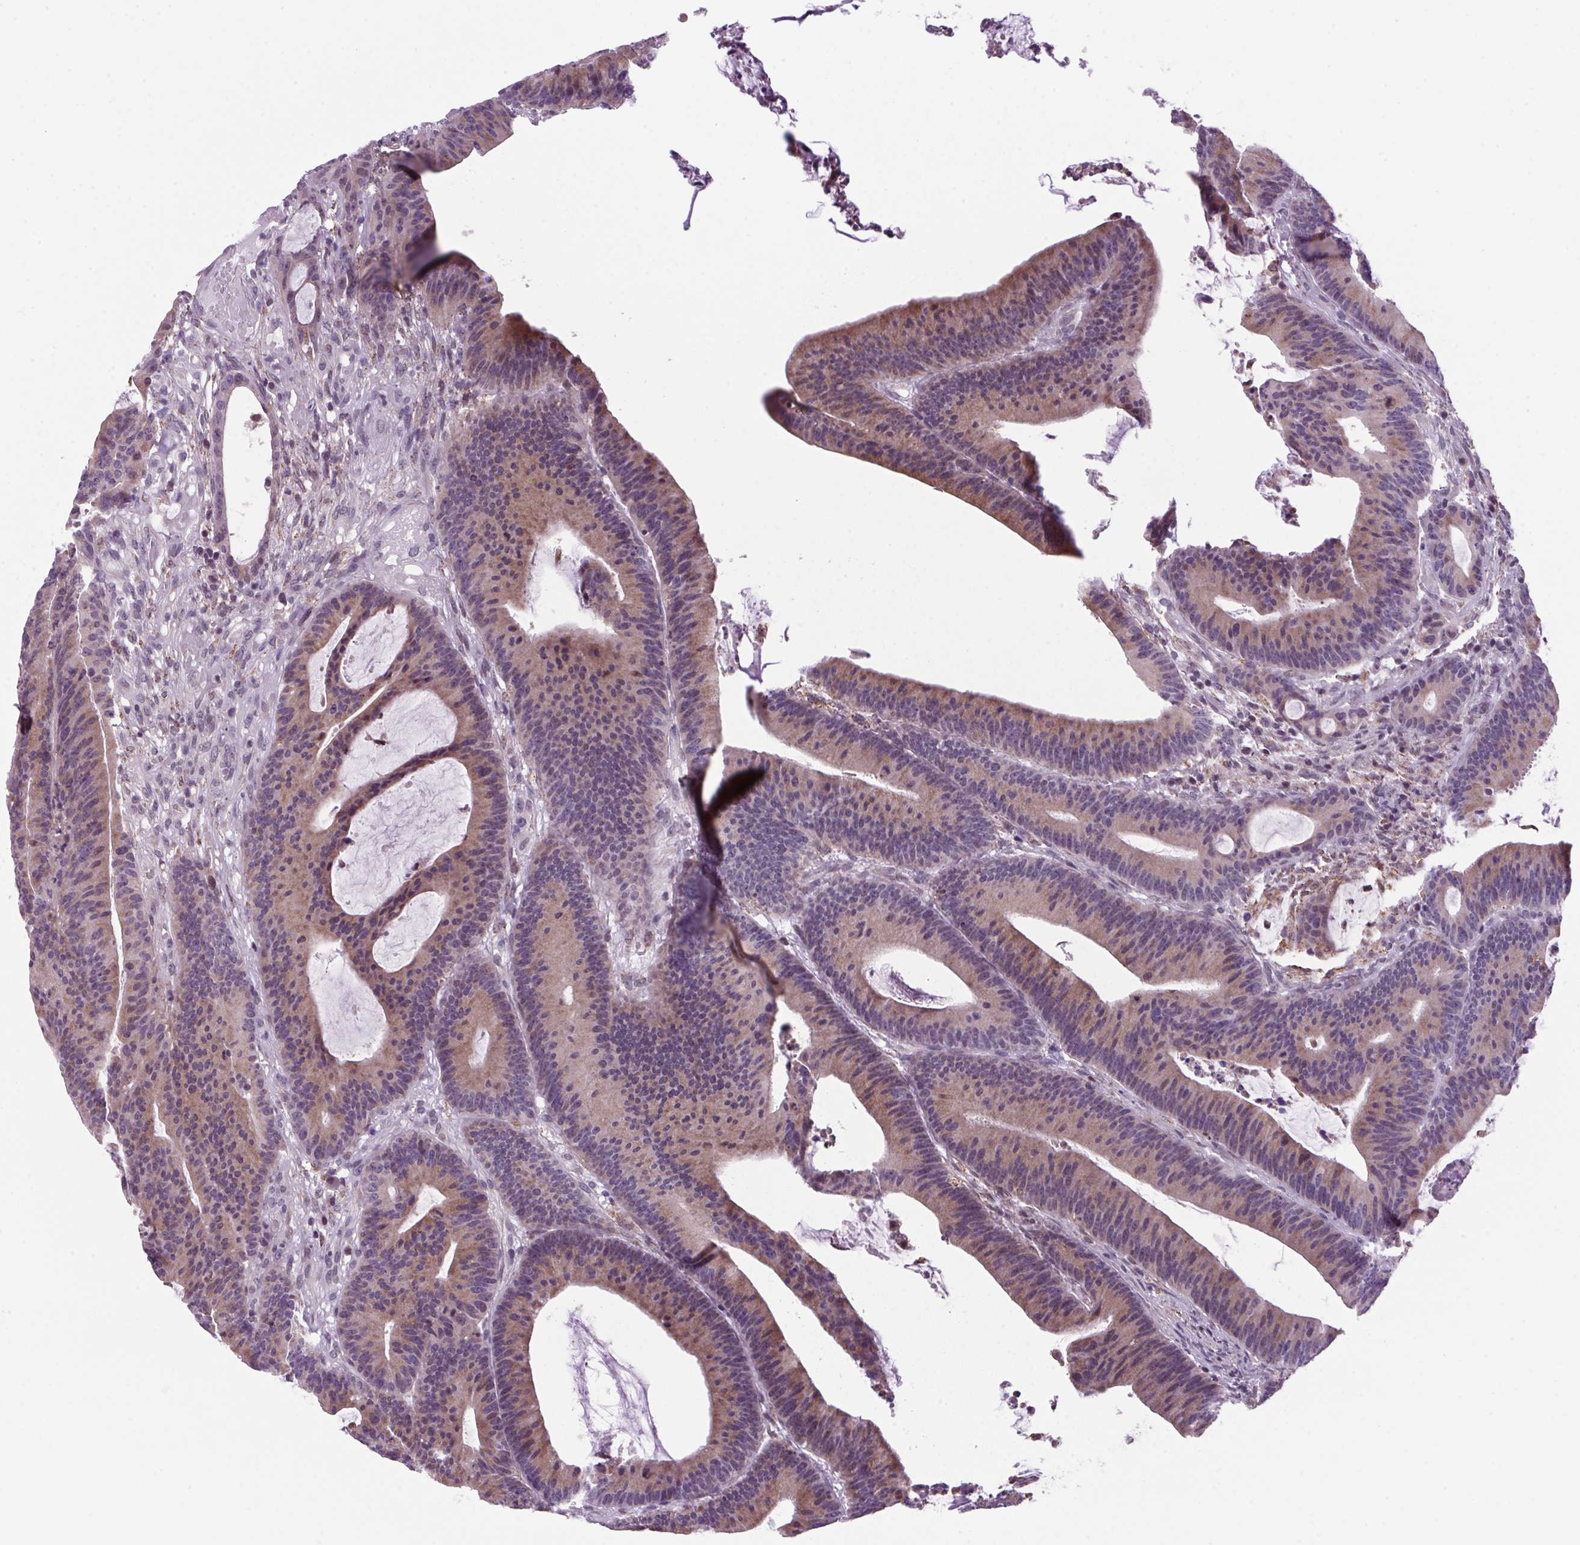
{"staining": {"intensity": "weak", "quantity": "25%-75%", "location": "cytoplasmic/membranous"}, "tissue": "colorectal cancer", "cell_type": "Tumor cells", "image_type": "cancer", "snomed": [{"axis": "morphology", "description": "Adenocarcinoma, NOS"}, {"axis": "topography", "description": "Colon"}], "caption": "Brown immunohistochemical staining in human colorectal cancer (adenocarcinoma) displays weak cytoplasmic/membranous expression in approximately 25%-75% of tumor cells.", "gene": "AKR1E2", "patient": {"sex": "female", "age": 78}}